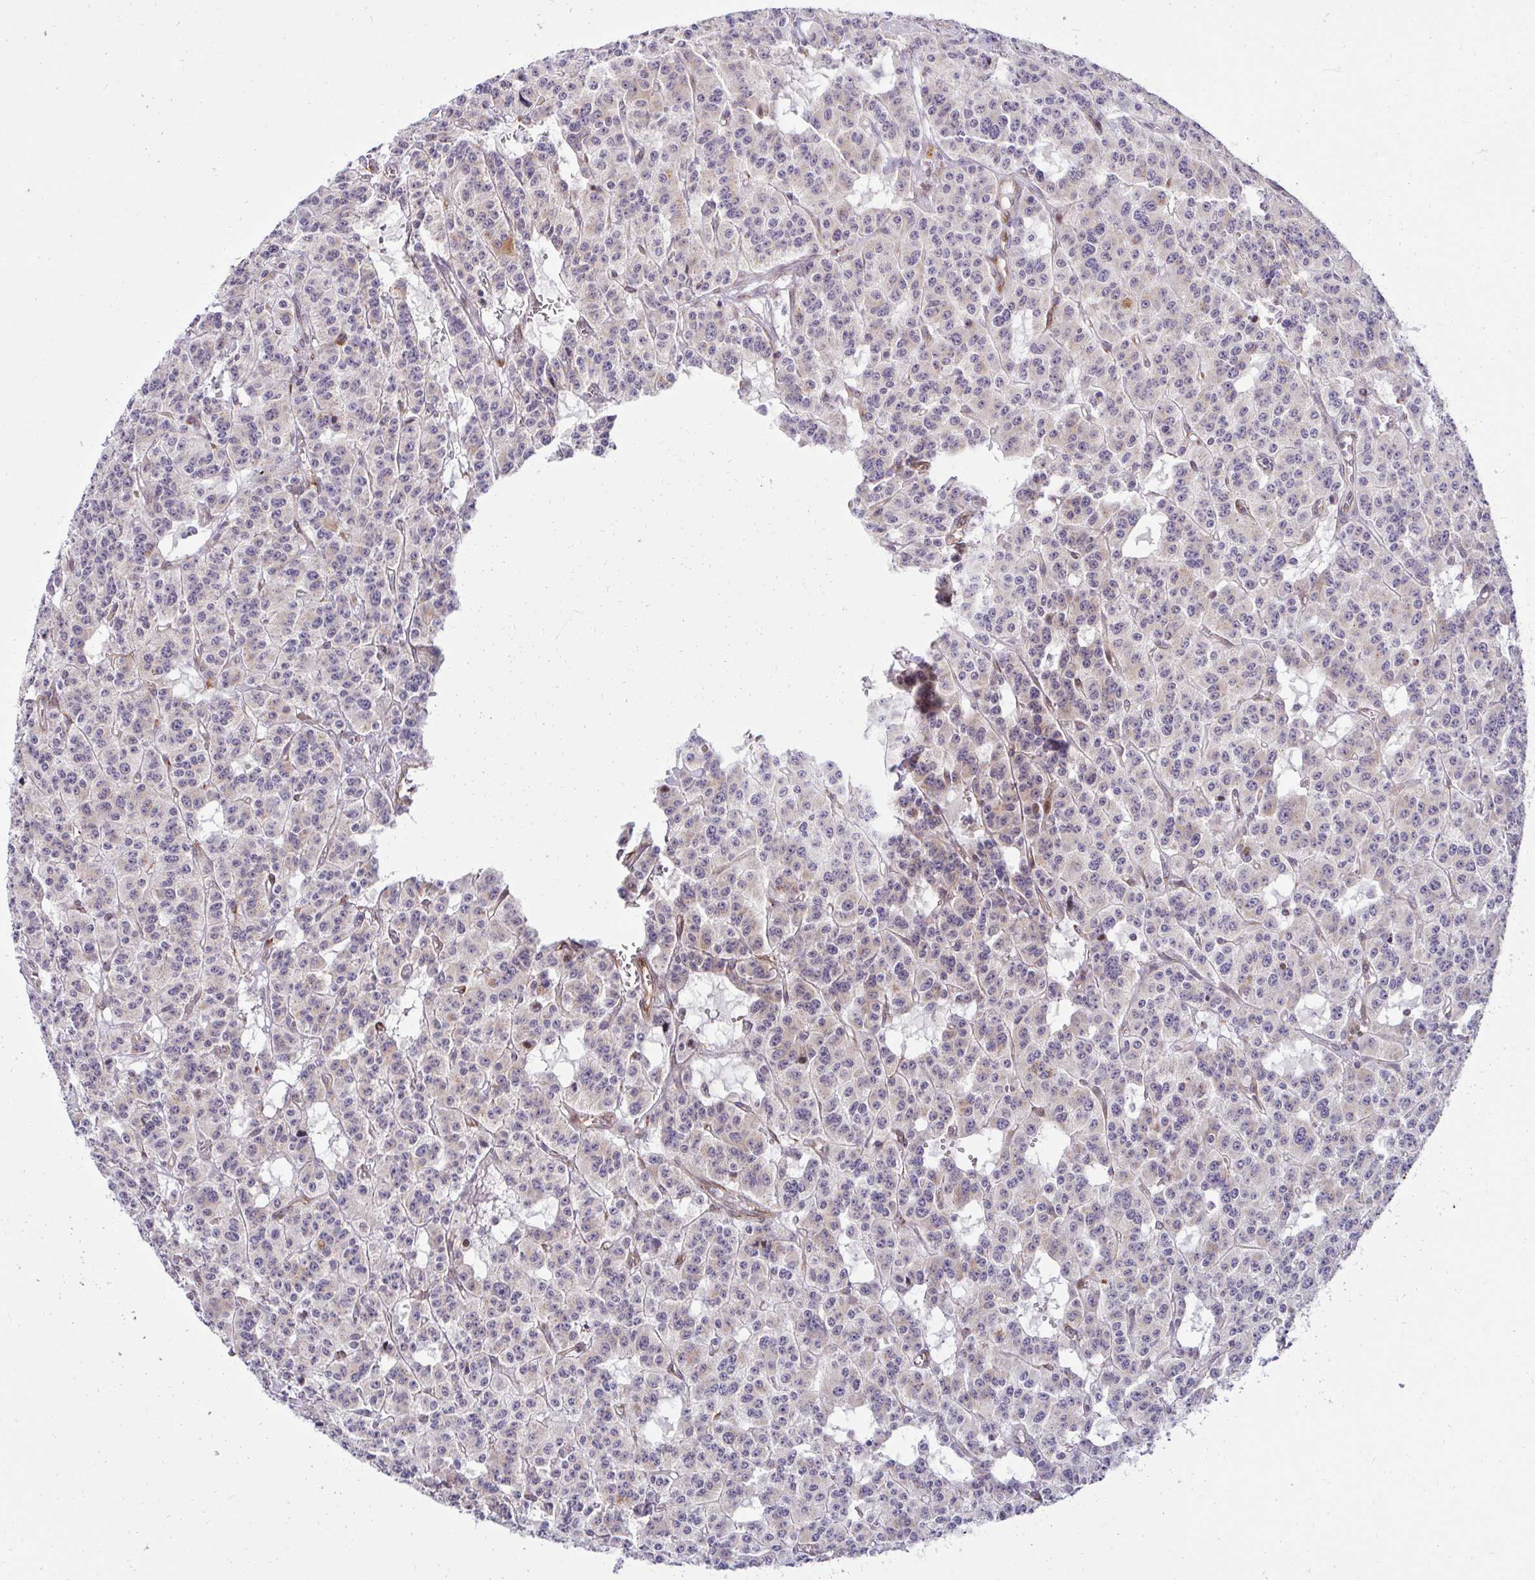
{"staining": {"intensity": "weak", "quantity": "<25%", "location": "cytoplasmic/membranous"}, "tissue": "carcinoid", "cell_type": "Tumor cells", "image_type": "cancer", "snomed": [{"axis": "morphology", "description": "Carcinoid, malignant, NOS"}, {"axis": "topography", "description": "Lung"}], "caption": "High power microscopy image of an immunohistochemistry (IHC) micrograph of carcinoid (malignant), revealing no significant positivity in tumor cells.", "gene": "HPS1", "patient": {"sex": "female", "age": 71}}